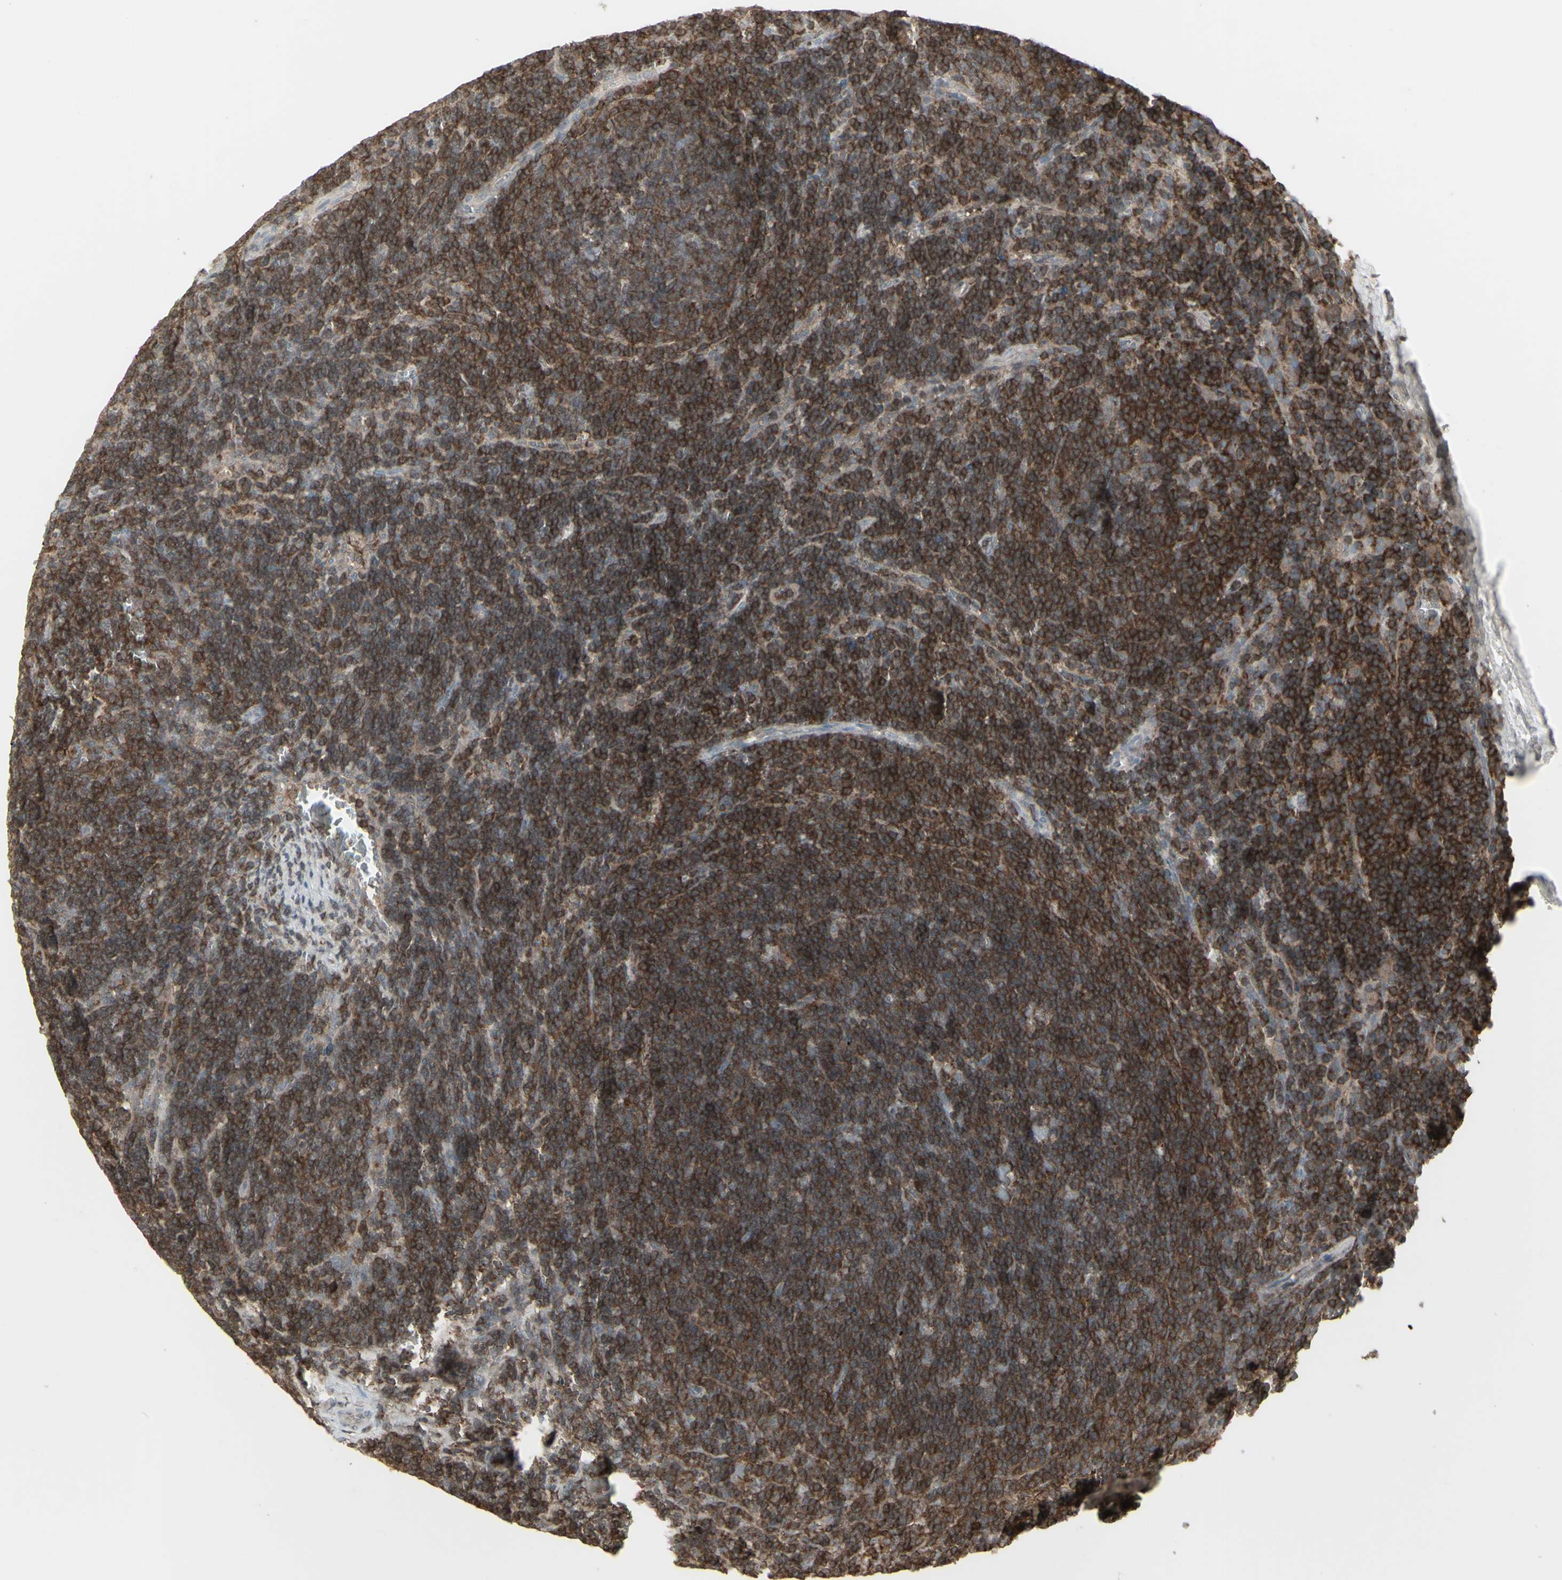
{"staining": {"intensity": "moderate", "quantity": ">75%", "location": "cytoplasmic/membranous"}, "tissue": "lymphoma", "cell_type": "Tumor cells", "image_type": "cancer", "snomed": [{"axis": "morphology", "description": "Malignant lymphoma, non-Hodgkin's type, Low grade"}, {"axis": "topography", "description": "Spleen"}], "caption": "Tumor cells exhibit medium levels of moderate cytoplasmic/membranous positivity in approximately >75% of cells in human lymphoma.", "gene": "CSK", "patient": {"sex": "female", "age": 50}}